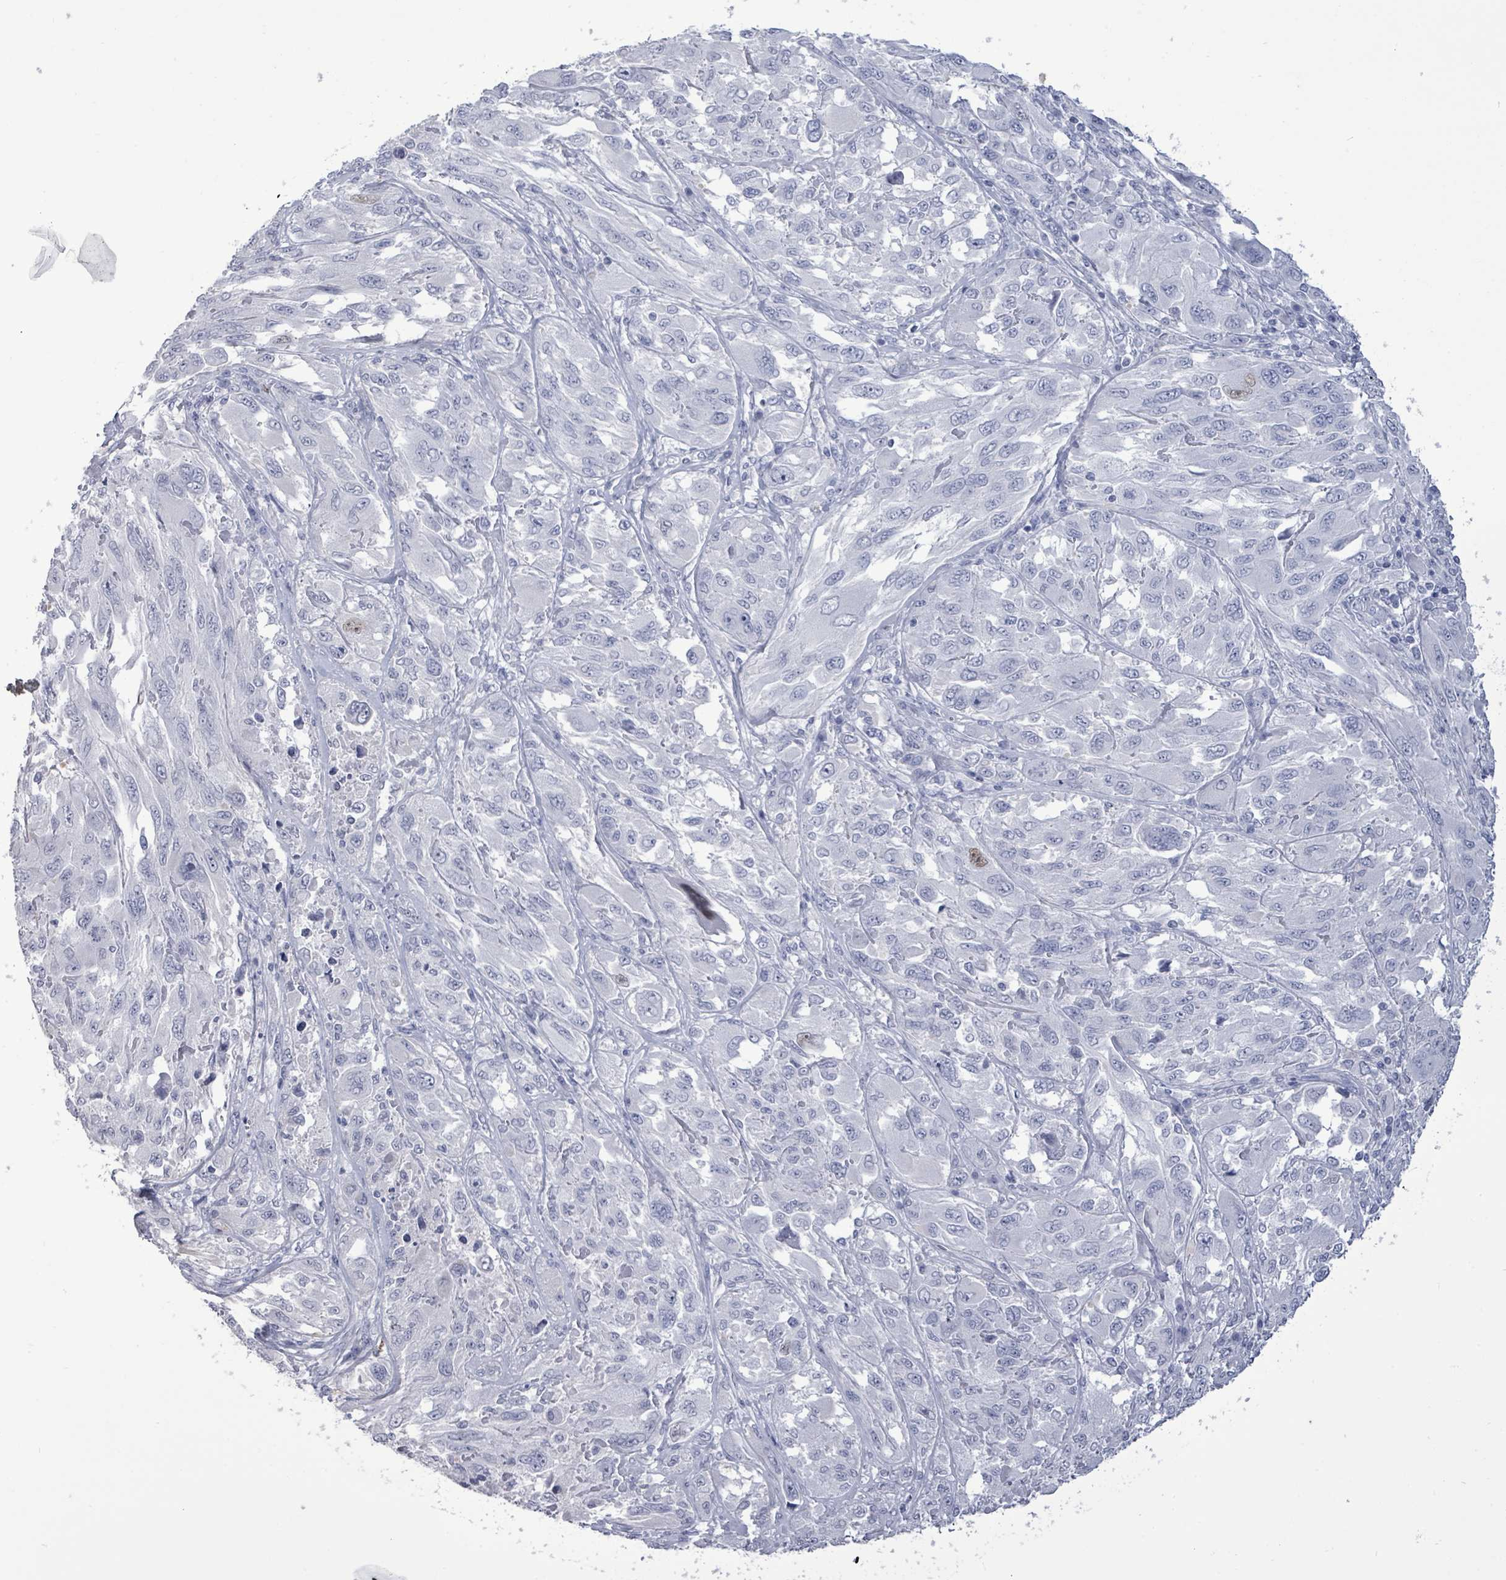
{"staining": {"intensity": "negative", "quantity": "none", "location": "none"}, "tissue": "melanoma", "cell_type": "Tumor cells", "image_type": "cancer", "snomed": [{"axis": "morphology", "description": "Malignant melanoma, NOS"}, {"axis": "topography", "description": "Skin"}], "caption": "IHC micrograph of human melanoma stained for a protein (brown), which exhibits no expression in tumor cells.", "gene": "CT45A5", "patient": {"sex": "female", "age": 91}}